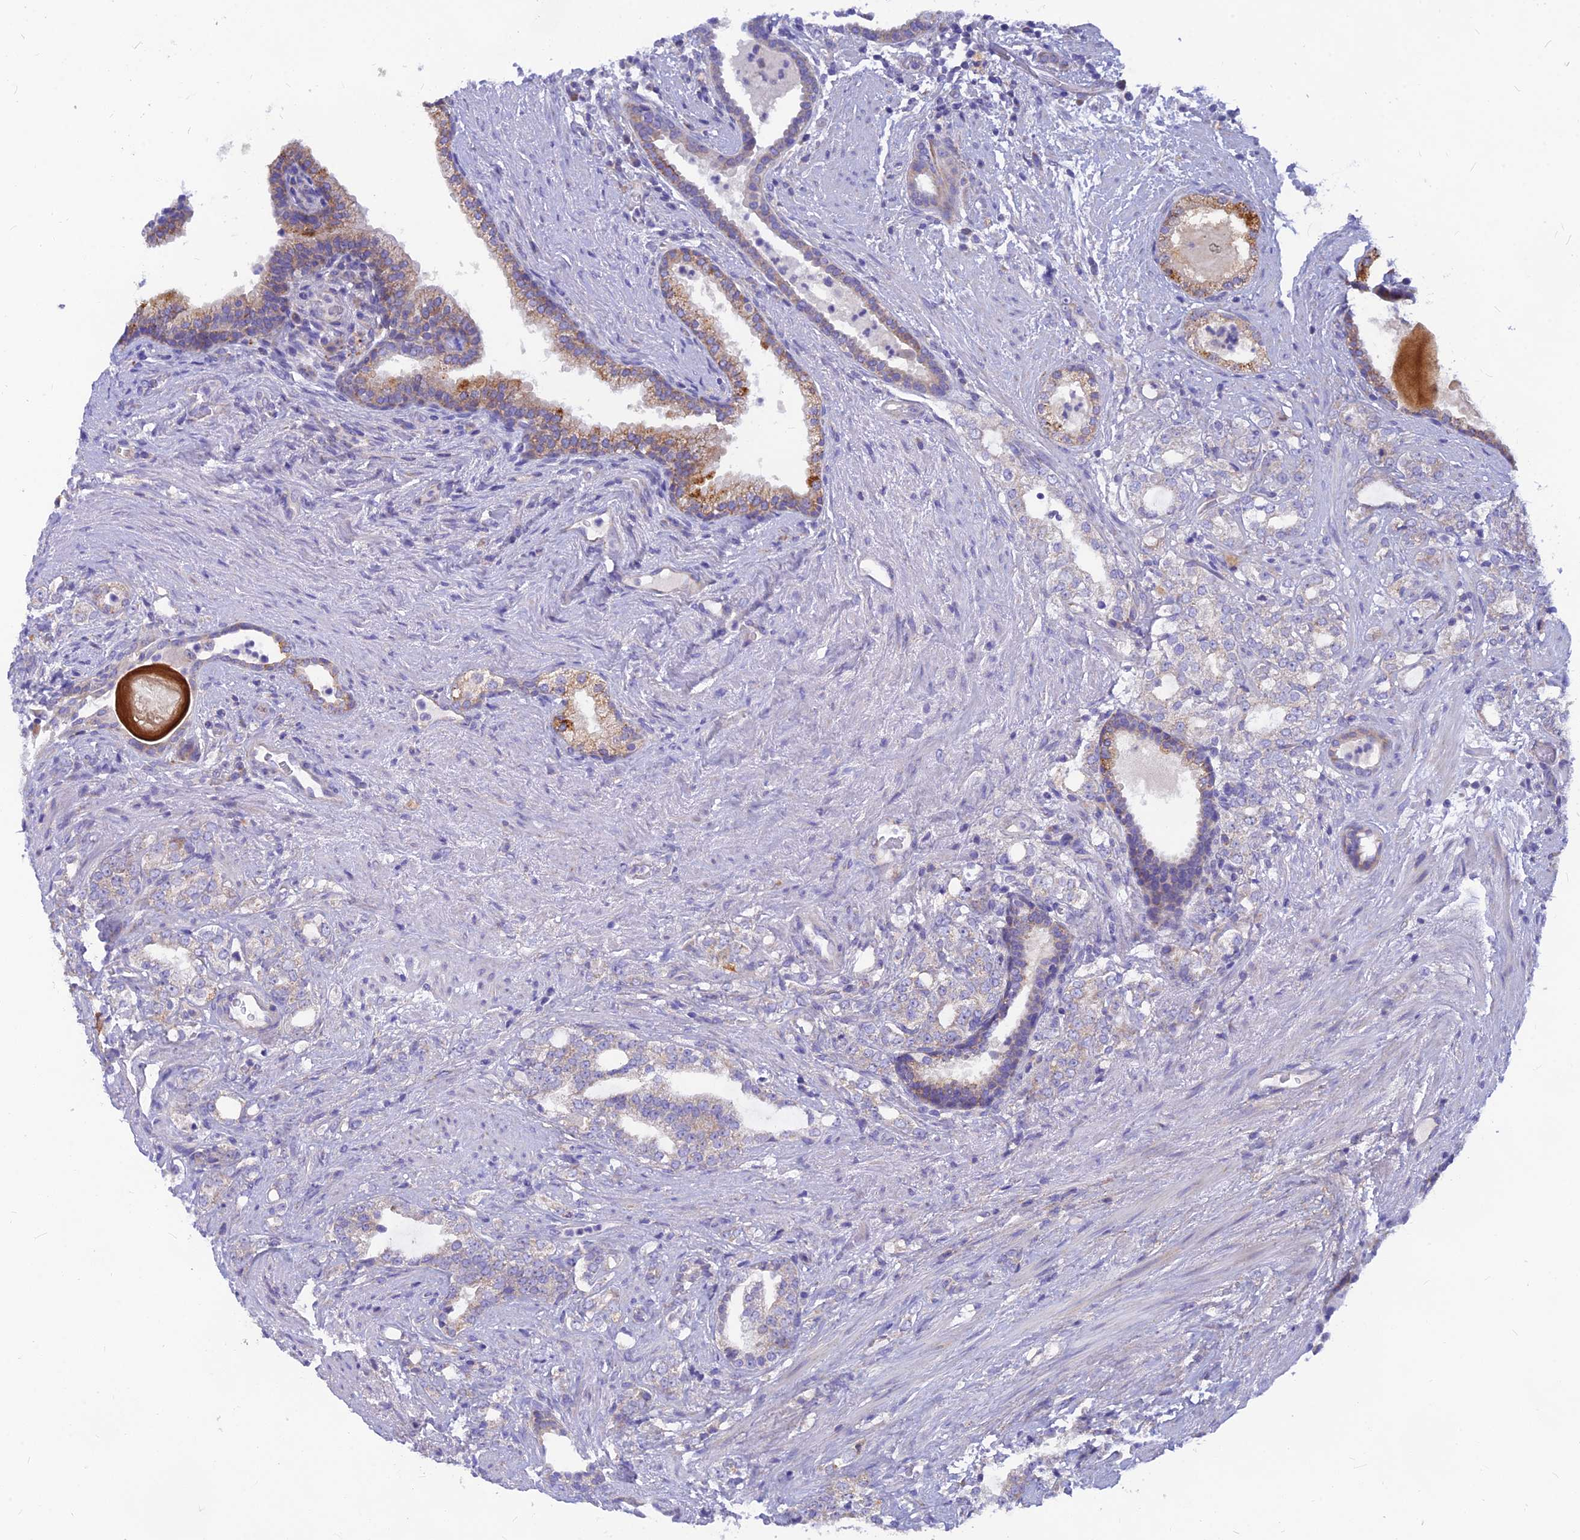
{"staining": {"intensity": "negative", "quantity": "none", "location": "none"}, "tissue": "prostate cancer", "cell_type": "Tumor cells", "image_type": "cancer", "snomed": [{"axis": "morphology", "description": "Adenocarcinoma, High grade"}, {"axis": "topography", "description": "Prostate"}], "caption": "IHC of prostate cancer (high-grade adenocarcinoma) displays no positivity in tumor cells.", "gene": "TMEM30B", "patient": {"sex": "male", "age": 64}}